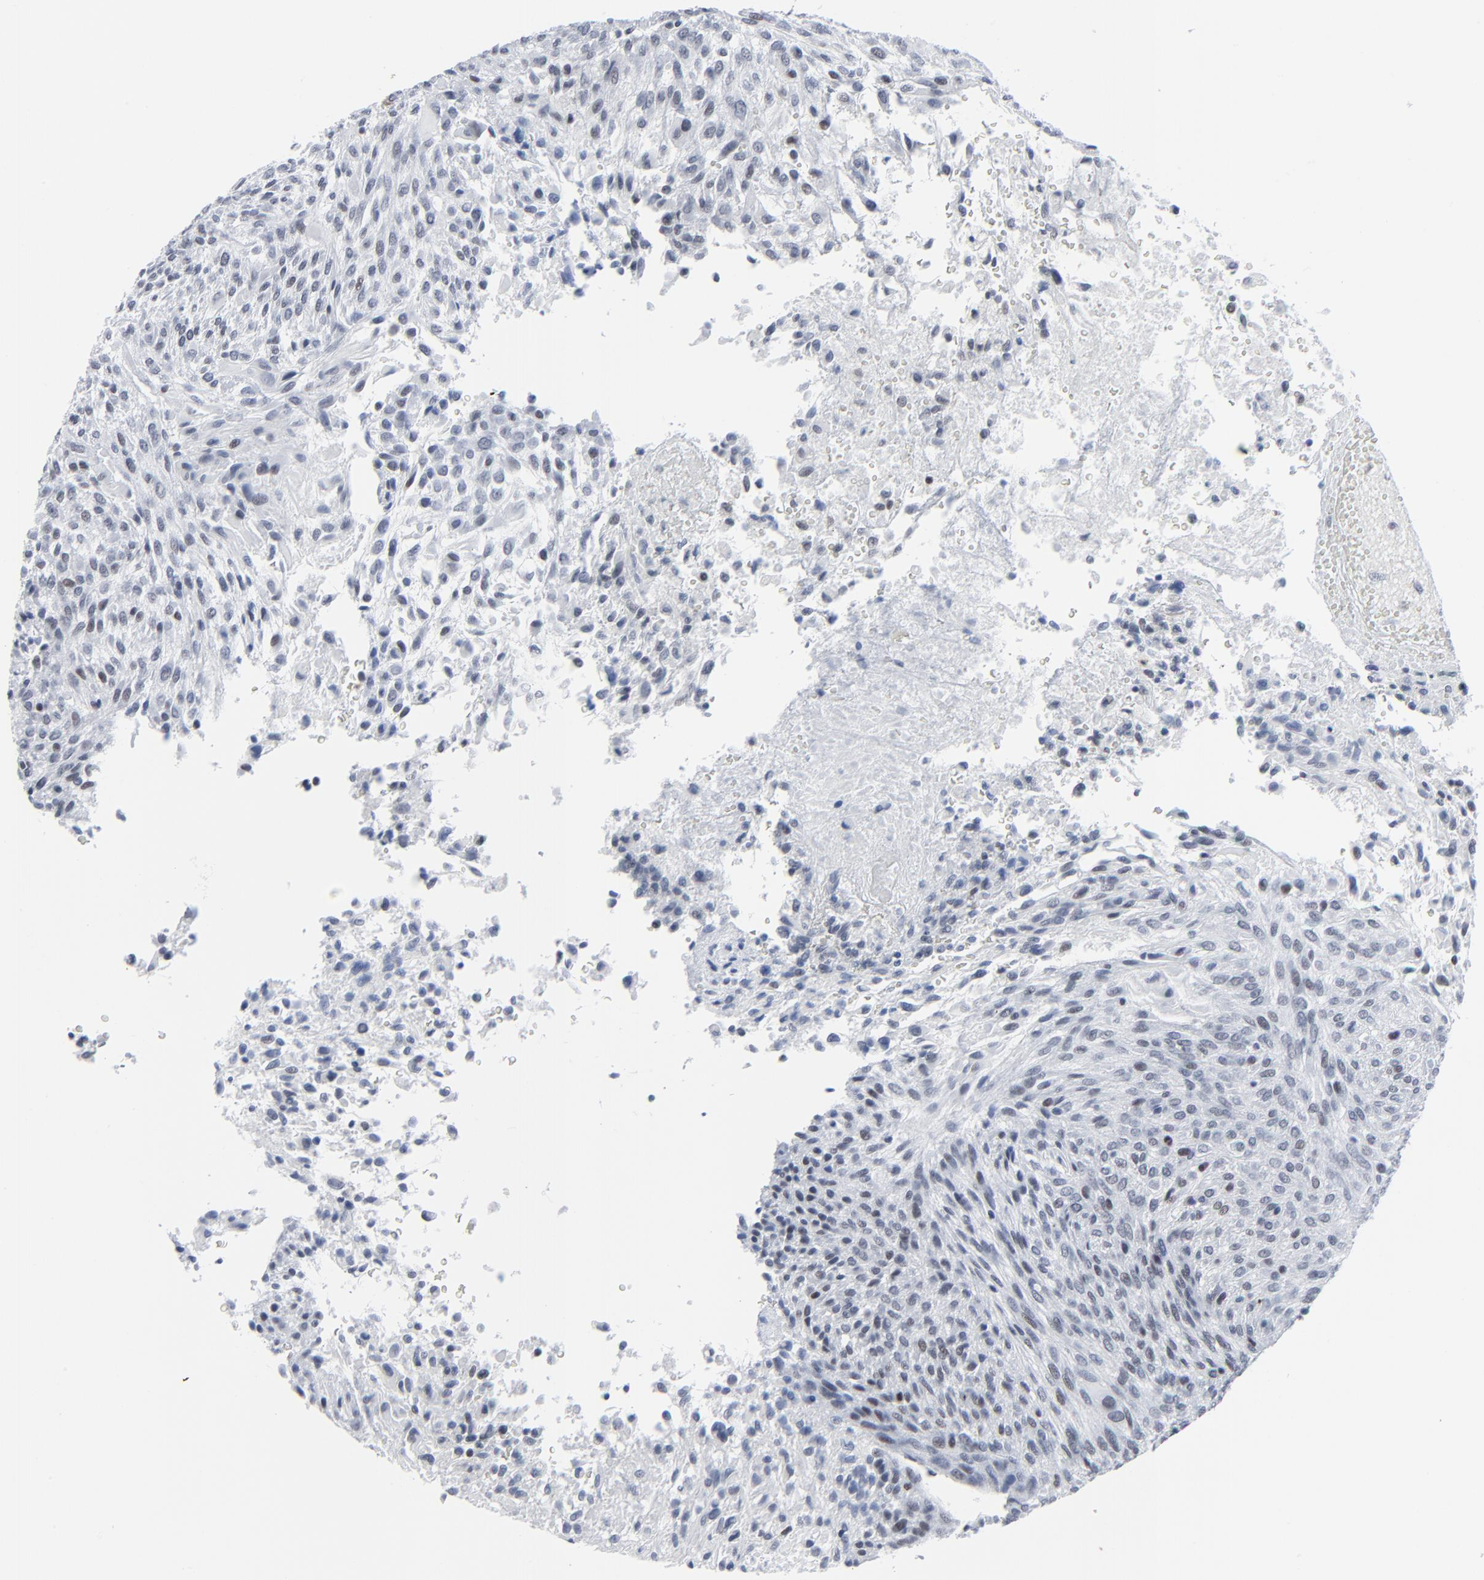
{"staining": {"intensity": "weak", "quantity": ">75%", "location": "nuclear"}, "tissue": "glioma", "cell_type": "Tumor cells", "image_type": "cancer", "snomed": [{"axis": "morphology", "description": "Glioma, malignant, High grade"}, {"axis": "topography", "description": "Cerebral cortex"}], "caption": "The image exhibits immunohistochemical staining of malignant high-grade glioma. There is weak nuclear expression is seen in about >75% of tumor cells.", "gene": "SIRT1", "patient": {"sex": "female", "age": 55}}